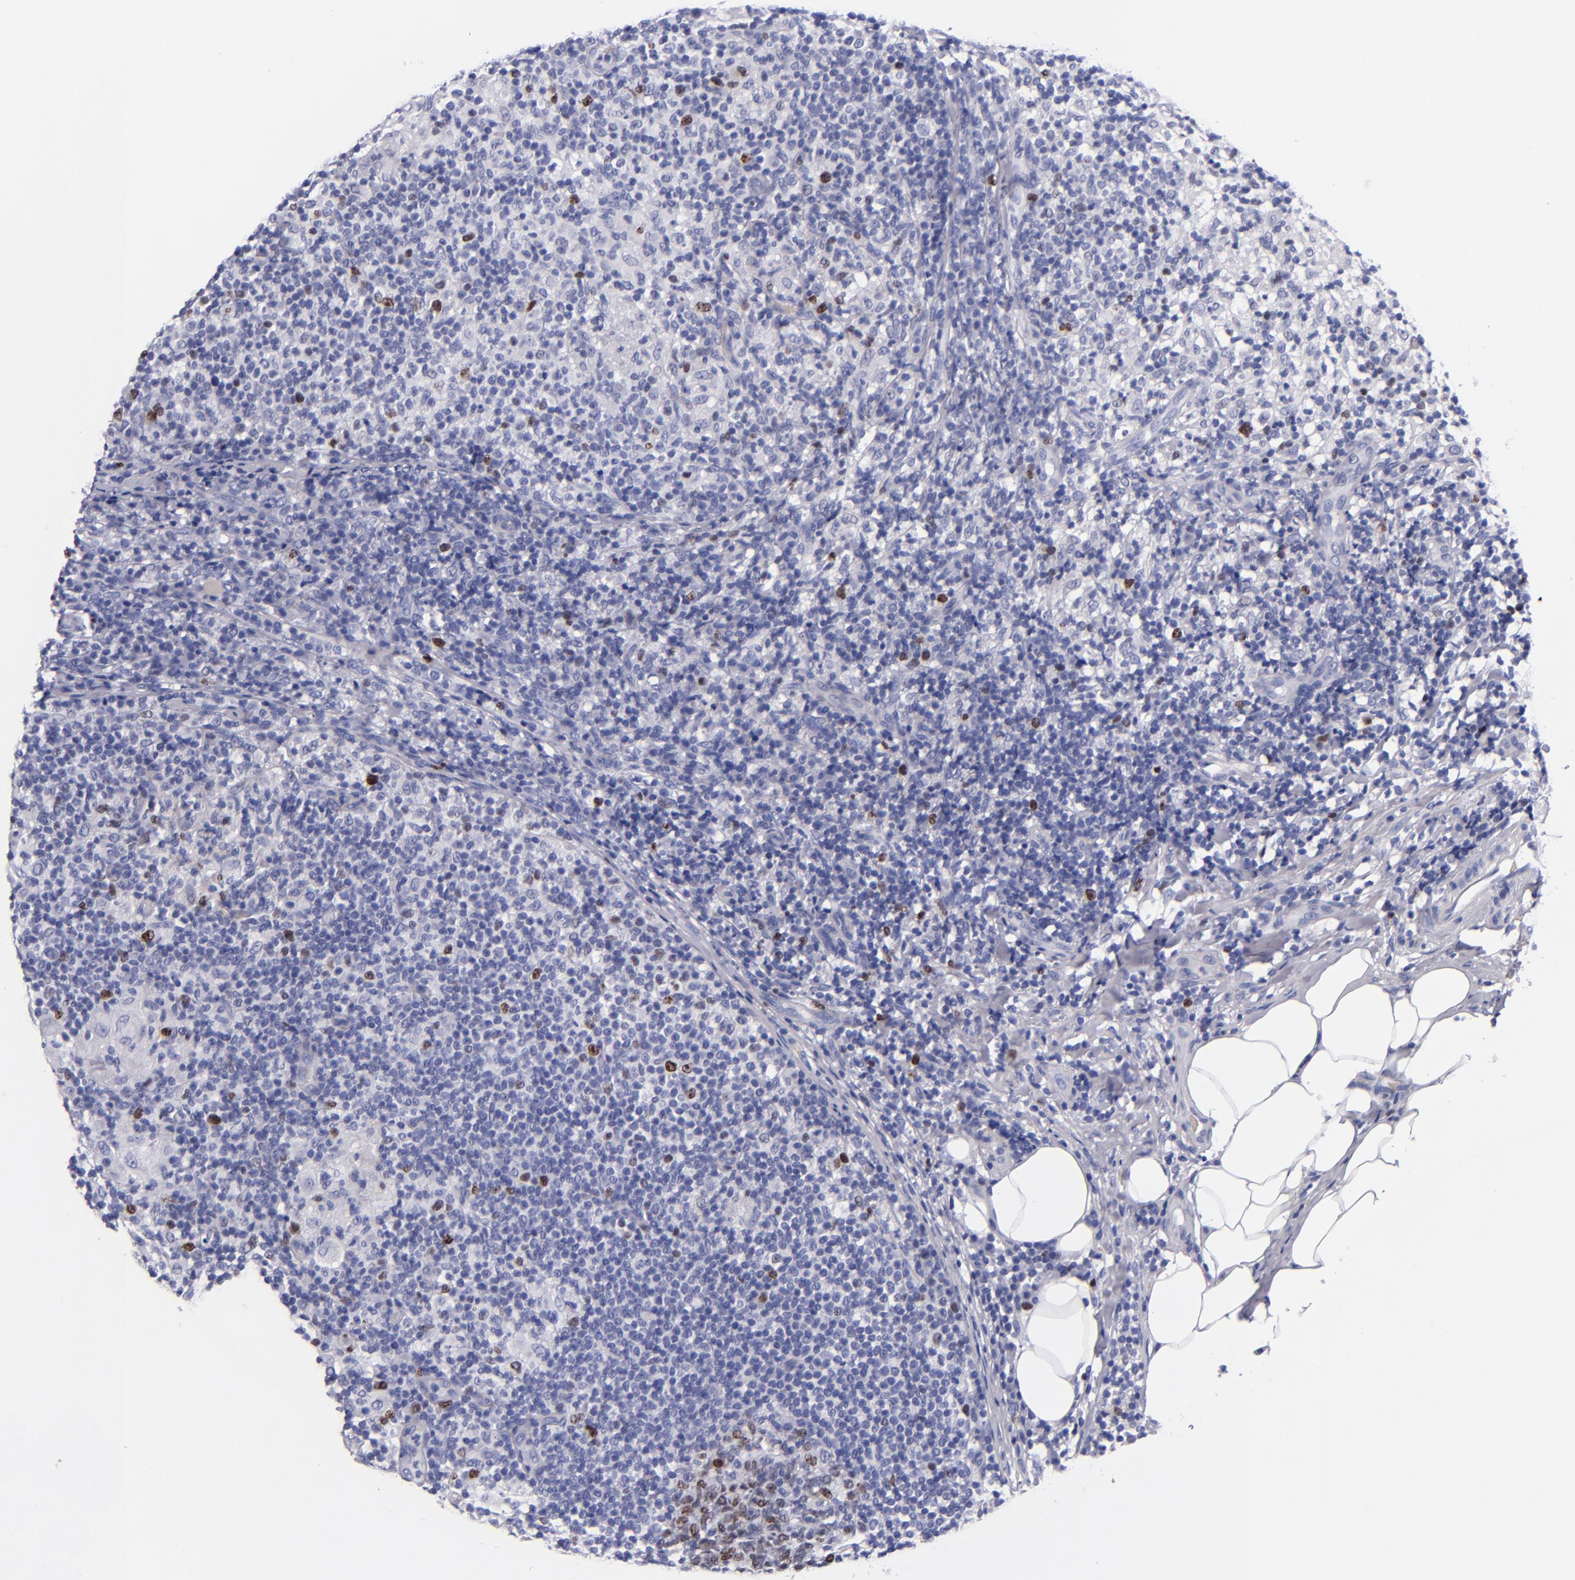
{"staining": {"intensity": "strong", "quantity": ">75%", "location": "nuclear"}, "tissue": "lymph node", "cell_type": "Germinal center cells", "image_type": "normal", "snomed": [{"axis": "morphology", "description": "Normal tissue, NOS"}, {"axis": "morphology", "description": "Inflammation, NOS"}, {"axis": "topography", "description": "Lymph node"}], "caption": "An immunohistochemistry (IHC) image of unremarkable tissue is shown. Protein staining in brown highlights strong nuclear positivity in lymph node within germinal center cells.", "gene": "MCM7", "patient": {"sex": "male", "age": 46}}